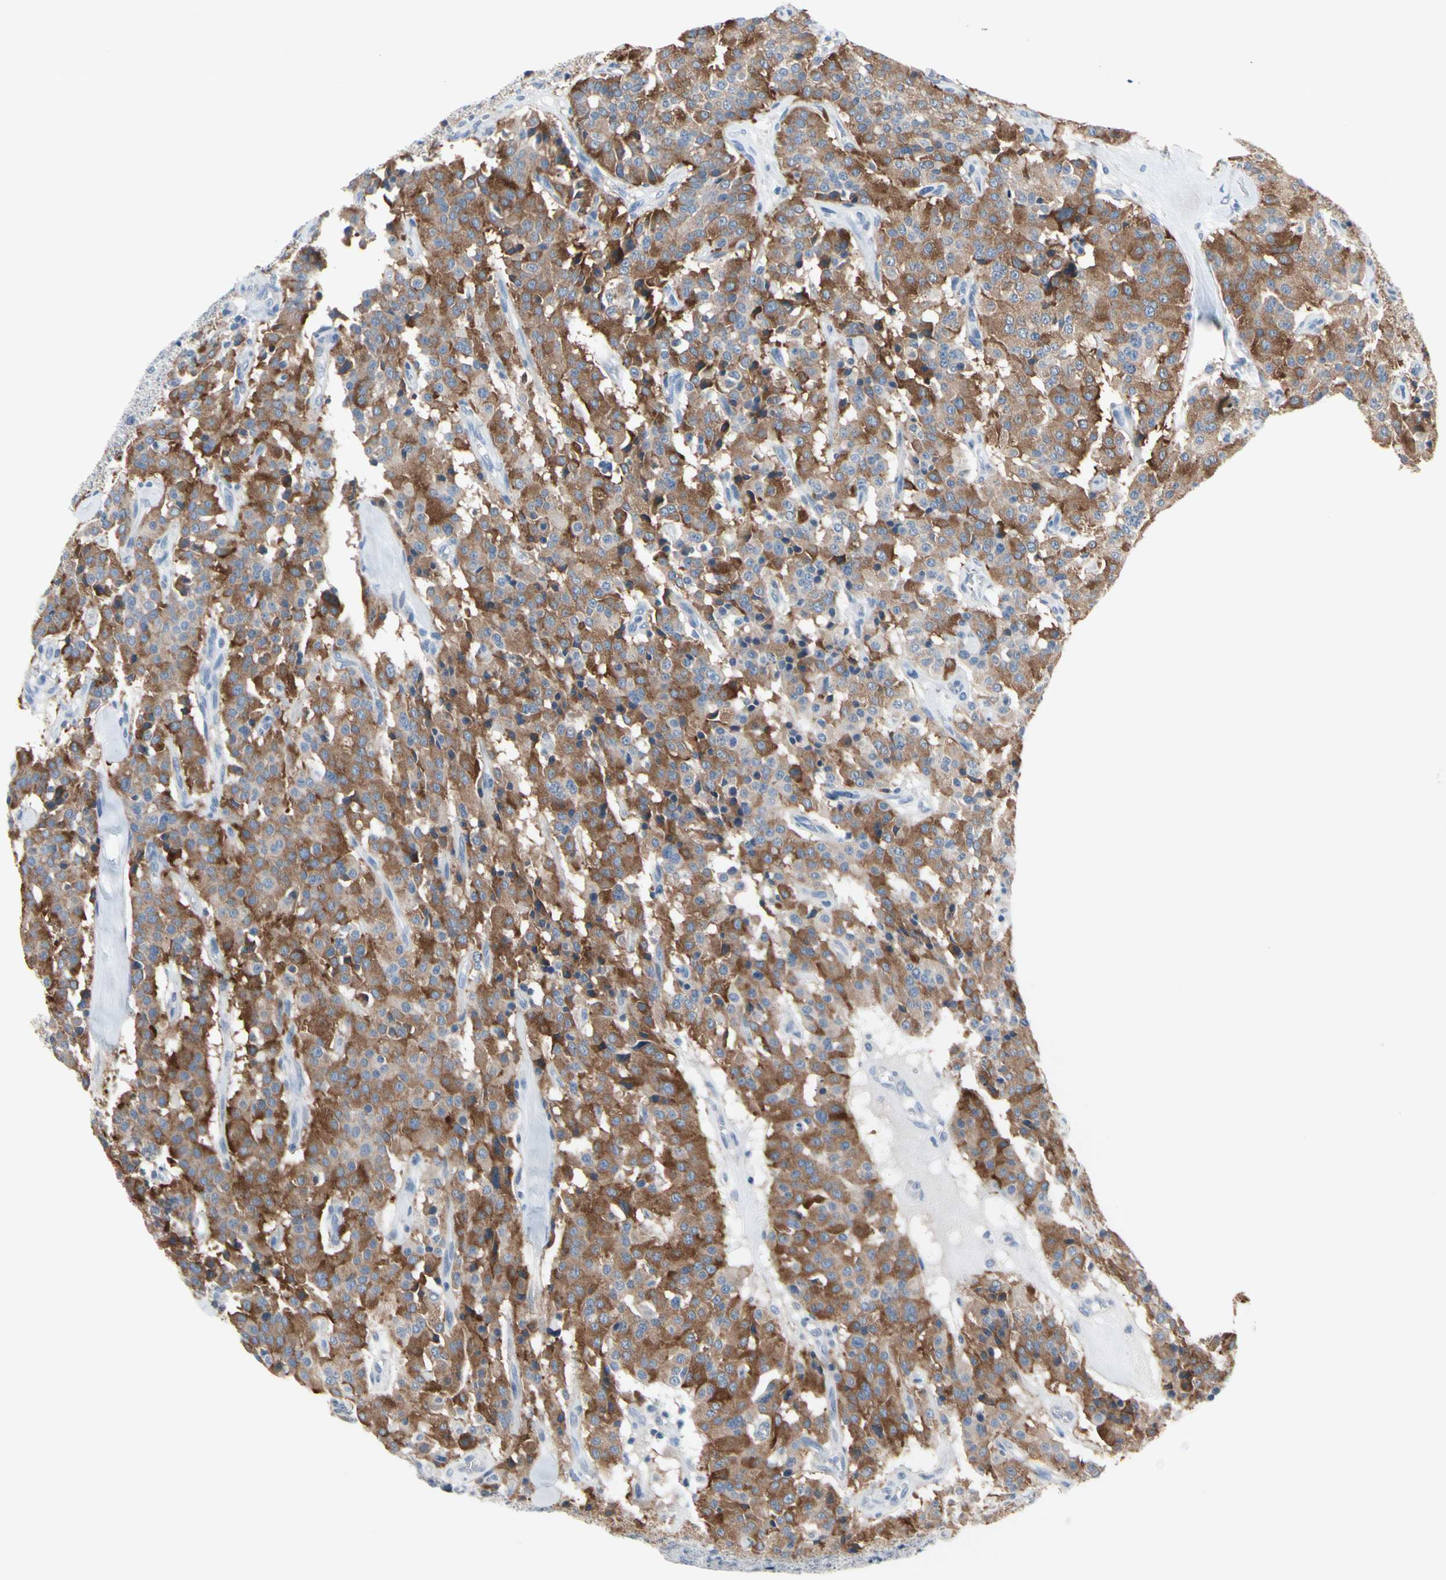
{"staining": {"intensity": "strong", "quantity": ">75%", "location": "cytoplasmic/membranous"}, "tissue": "carcinoid", "cell_type": "Tumor cells", "image_type": "cancer", "snomed": [{"axis": "morphology", "description": "Carcinoid, malignant, NOS"}, {"axis": "topography", "description": "Lung"}], "caption": "A micrograph showing strong cytoplasmic/membranous staining in about >75% of tumor cells in carcinoid, as visualized by brown immunohistochemical staining.", "gene": "SV2A", "patient": {"sex": "male", "age": 30}}